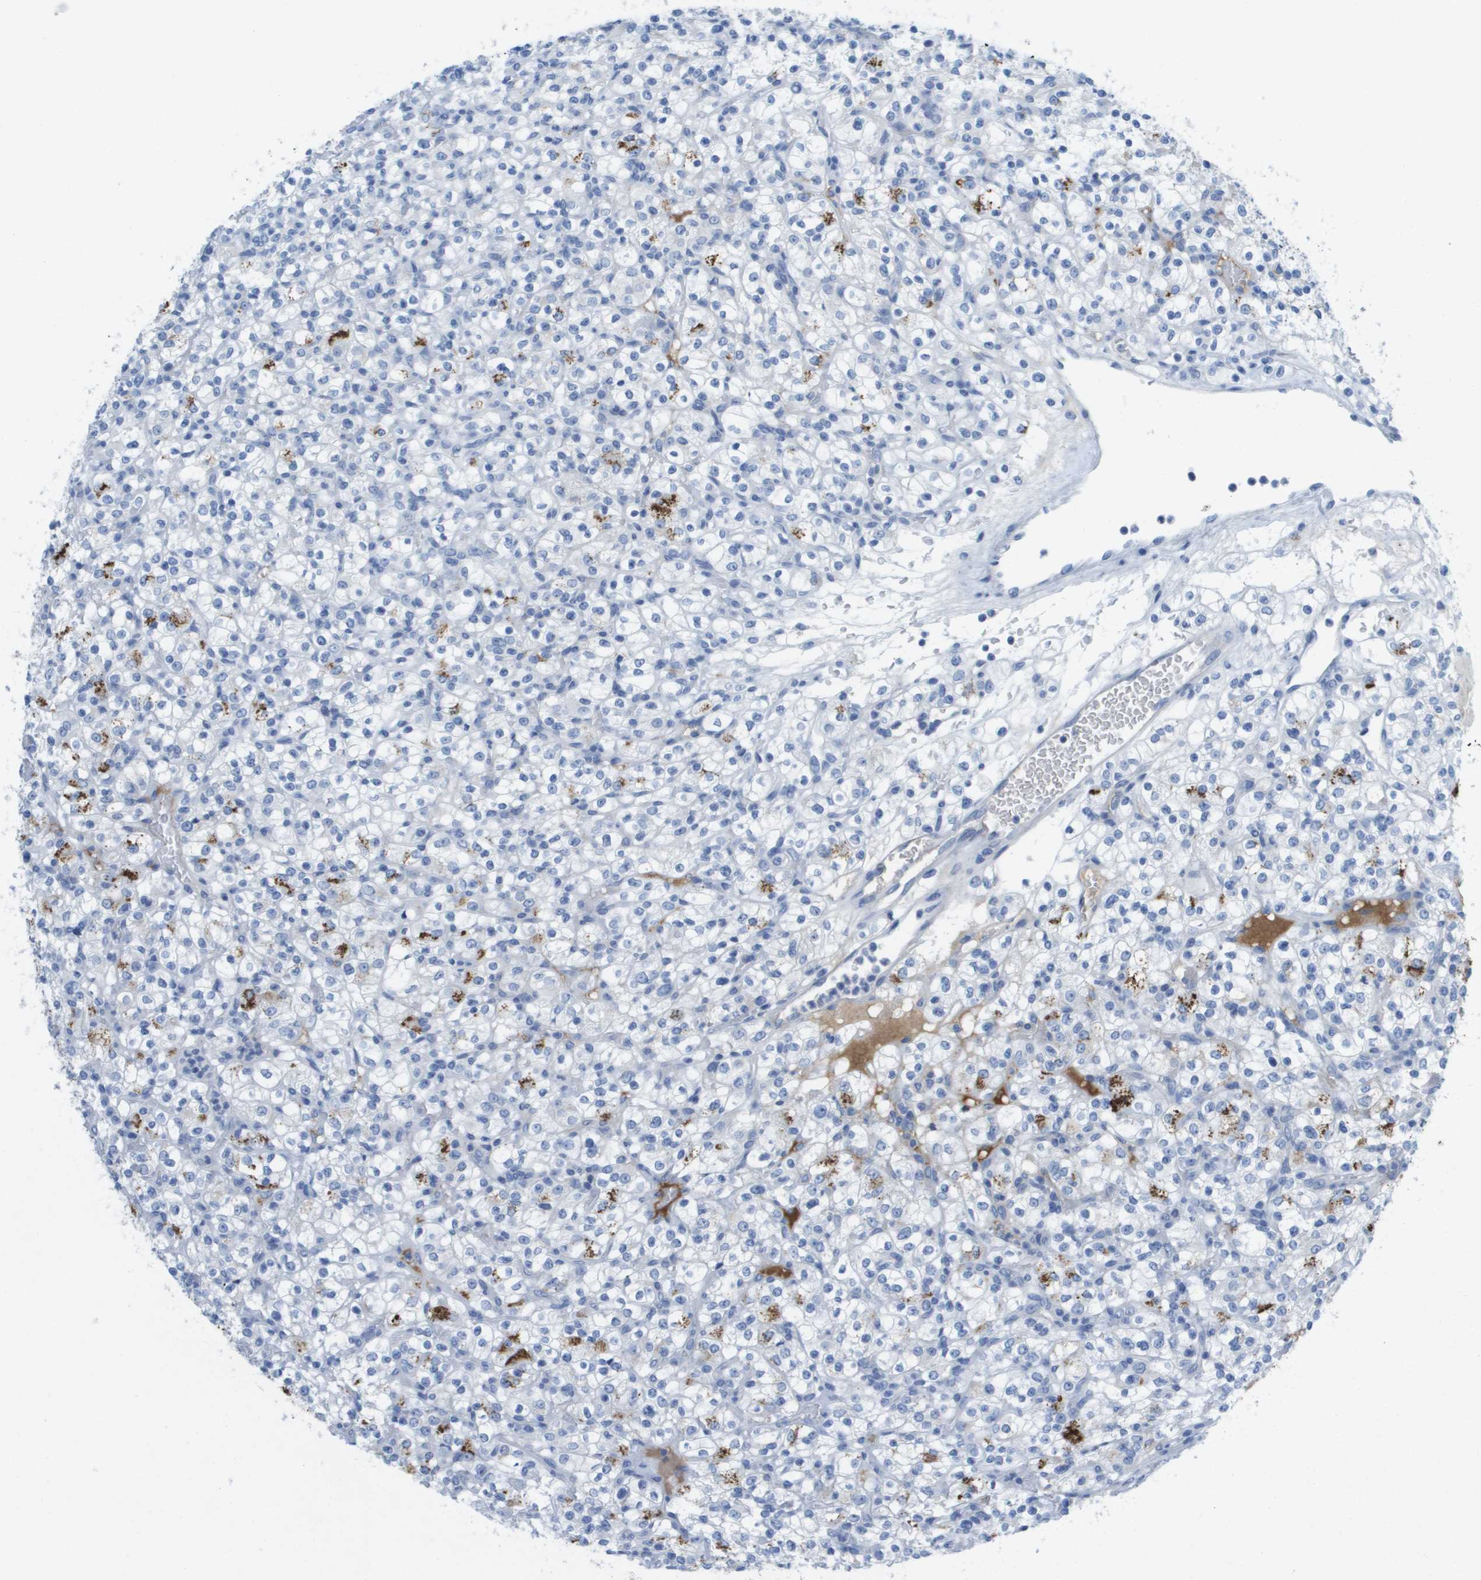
{"staining": {"intensity": "negative", "quantity": "none", "location": "none"}, "tissue": "renal cancer", "cell_type": "Tumor cells", "image_type": "cancer", "snomed": [{"axis": "morphology", "description": "Normal tissue, NOS"}, {"axis": "morphology", "description": "Adenocarcinoma, NOS"}, {"axis": "topography", "description": "Kidney"}], "caption": "Immunohistochemistry histopathology image of neoplastic tissue: renal cancer stained with DAB (3,3'-diaminobenzidine) displays no significant protein positivity in tumor cells.", "gene": "GPR18", "patient": {"sex": "female", "age": 72}}